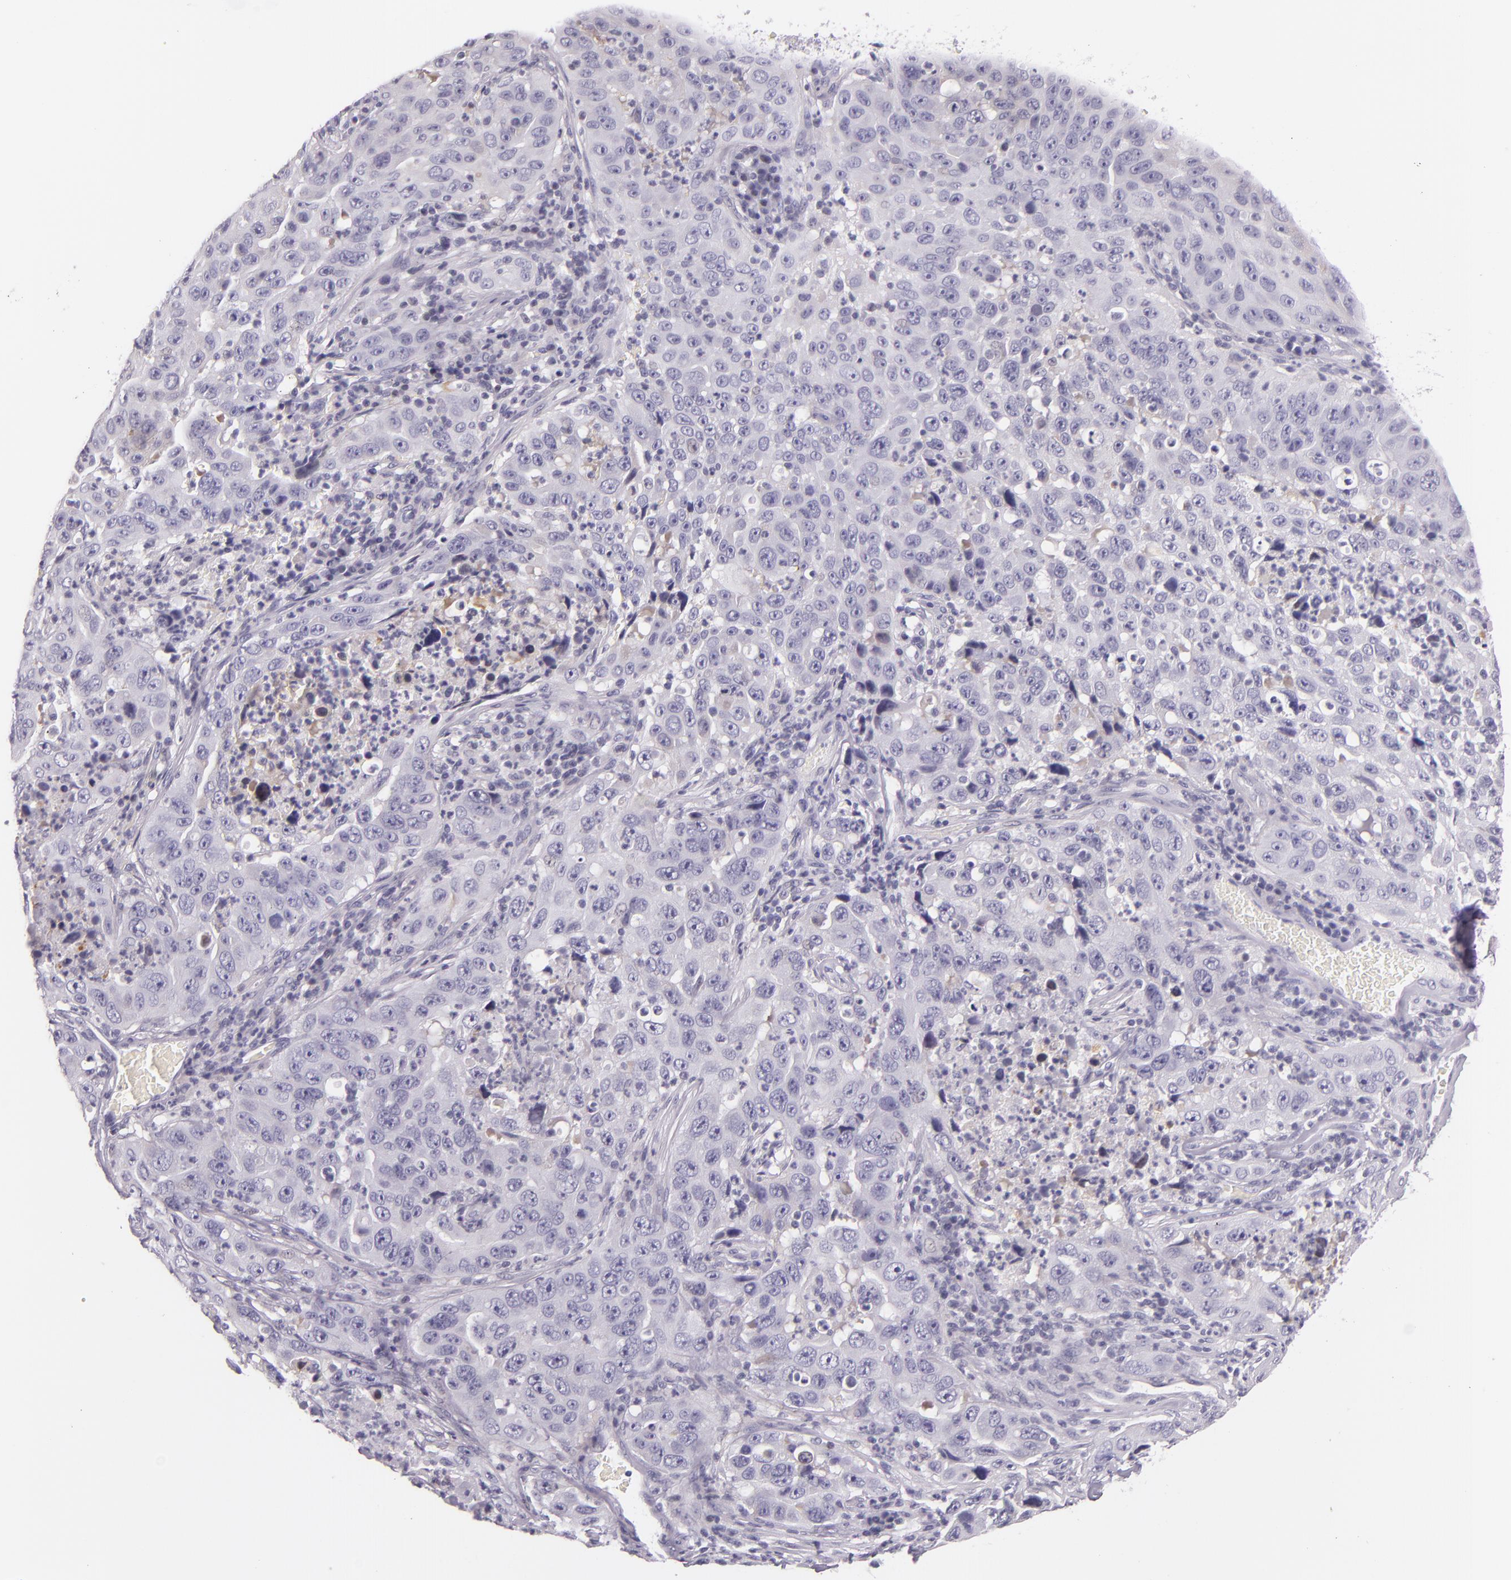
{"staining": {"intensity": "negative", "quantity": "none", "location": "none"}, "tissue": "lung cancer", "cell_type": "Tumor cells", "image_type": "cancer", "snomed": [{"axis": "morphology", "description": "Squamous cell carcinoma, NOS"}, {"axis": "topography", "description": "Lung"}], "caption": "A high-resolution micrograph shows IHC staining of lung cancer (squamous cell carcinoma), which reveals no significant positivity in tumor cells.", "gene": "HSP90AA1", "patient": {"sex": "male", "age": 64}}